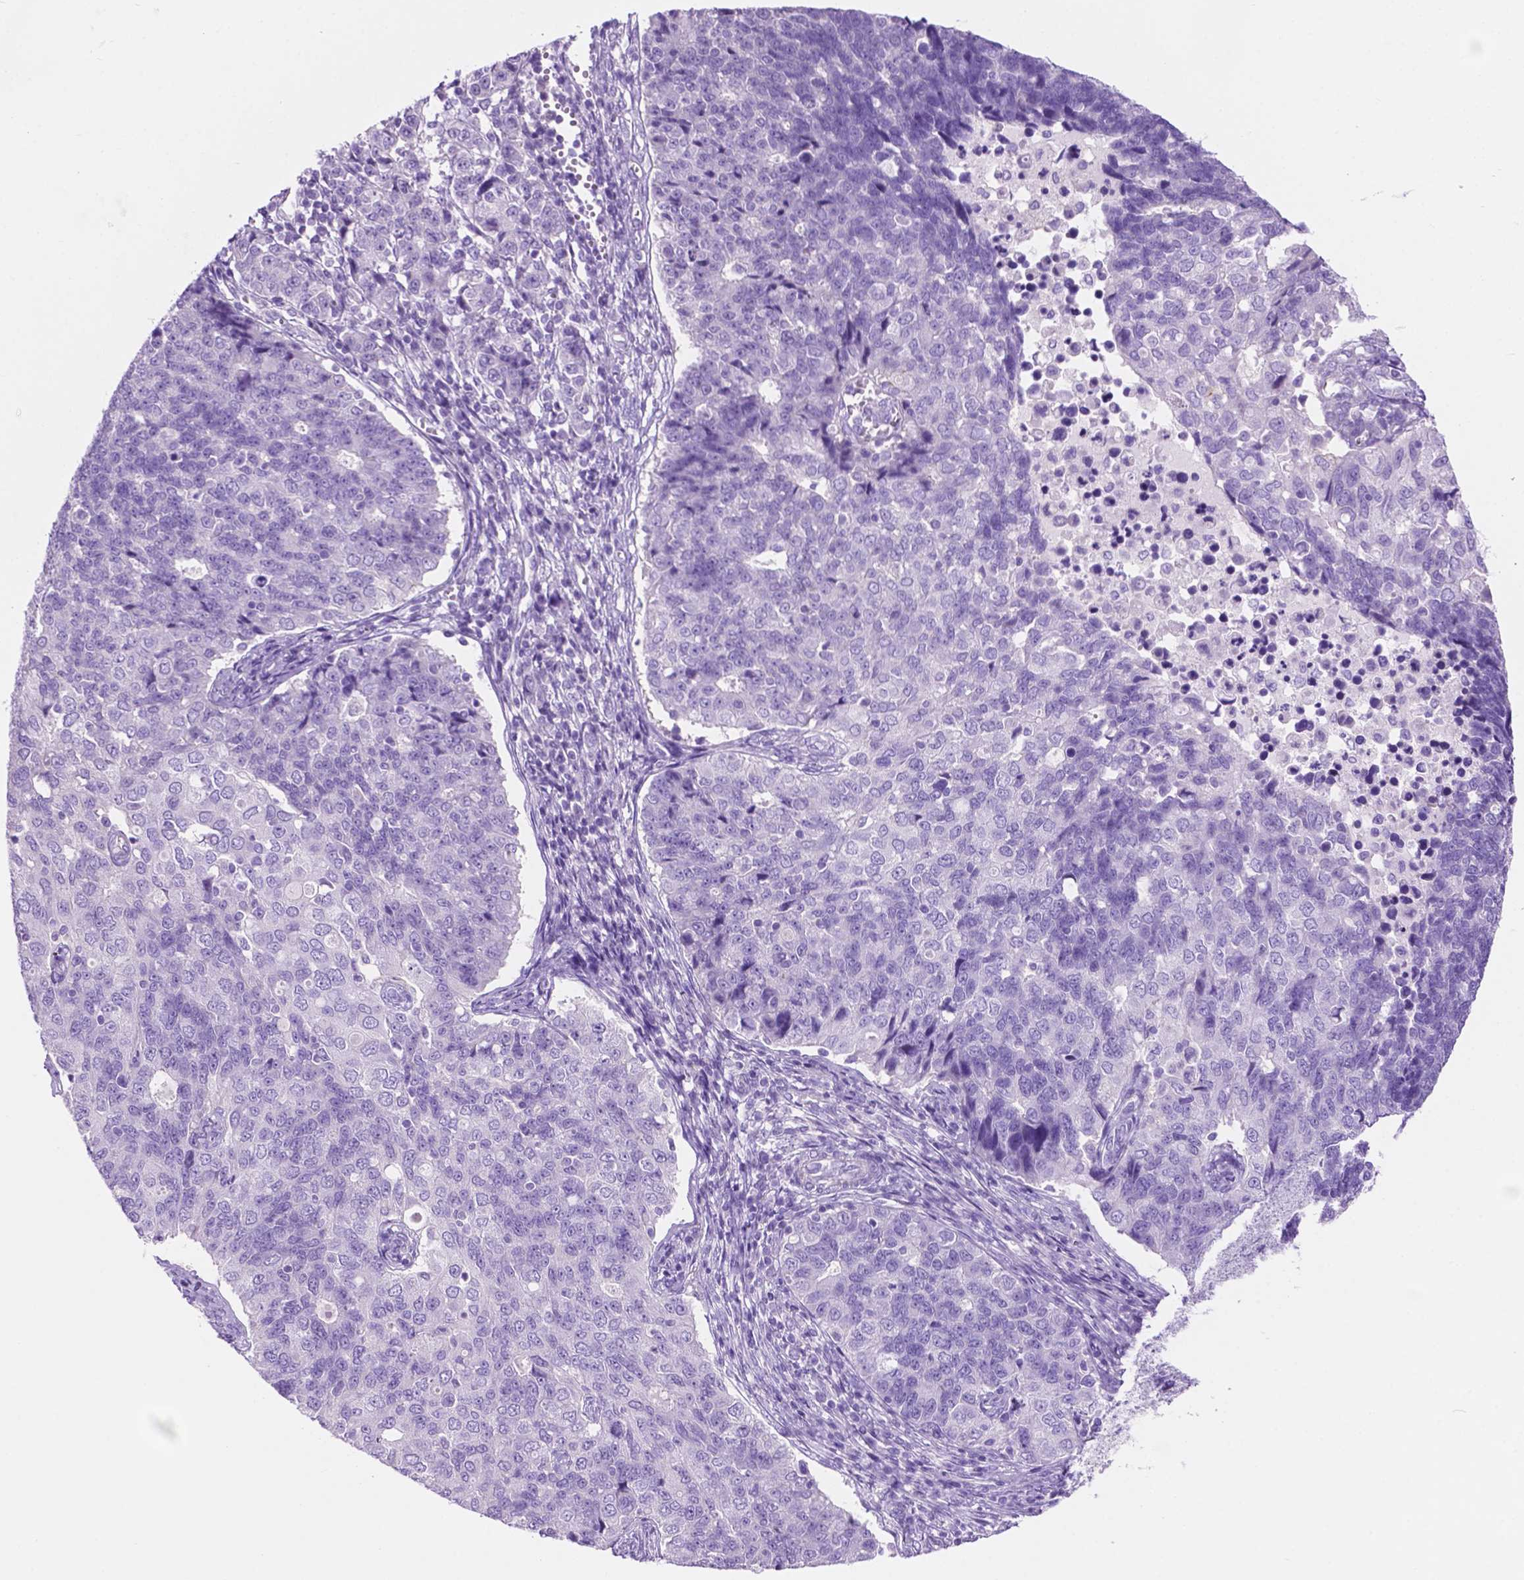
{"staining": {"intensity": "negative", "quantity": "none", "location": "none"}, "tissue": "endometrial cancer", "cell_type": "Tumor cells", "image_type": "cancer", "snomed": [{"axis": "morphology", "description": "Adenocarcinoma, NOS"}, {"axis": "topography", "description": "Endometrium"}], "caption": "High magnification brightfield microscopy of endometrial adenocarcinoma stained with DAB (brown) and counterstained with hematoxylin (blue): tumor cells show no significant expression.", "gene": "IGFN1", "patient": {"sex": "female", "age": 43}}